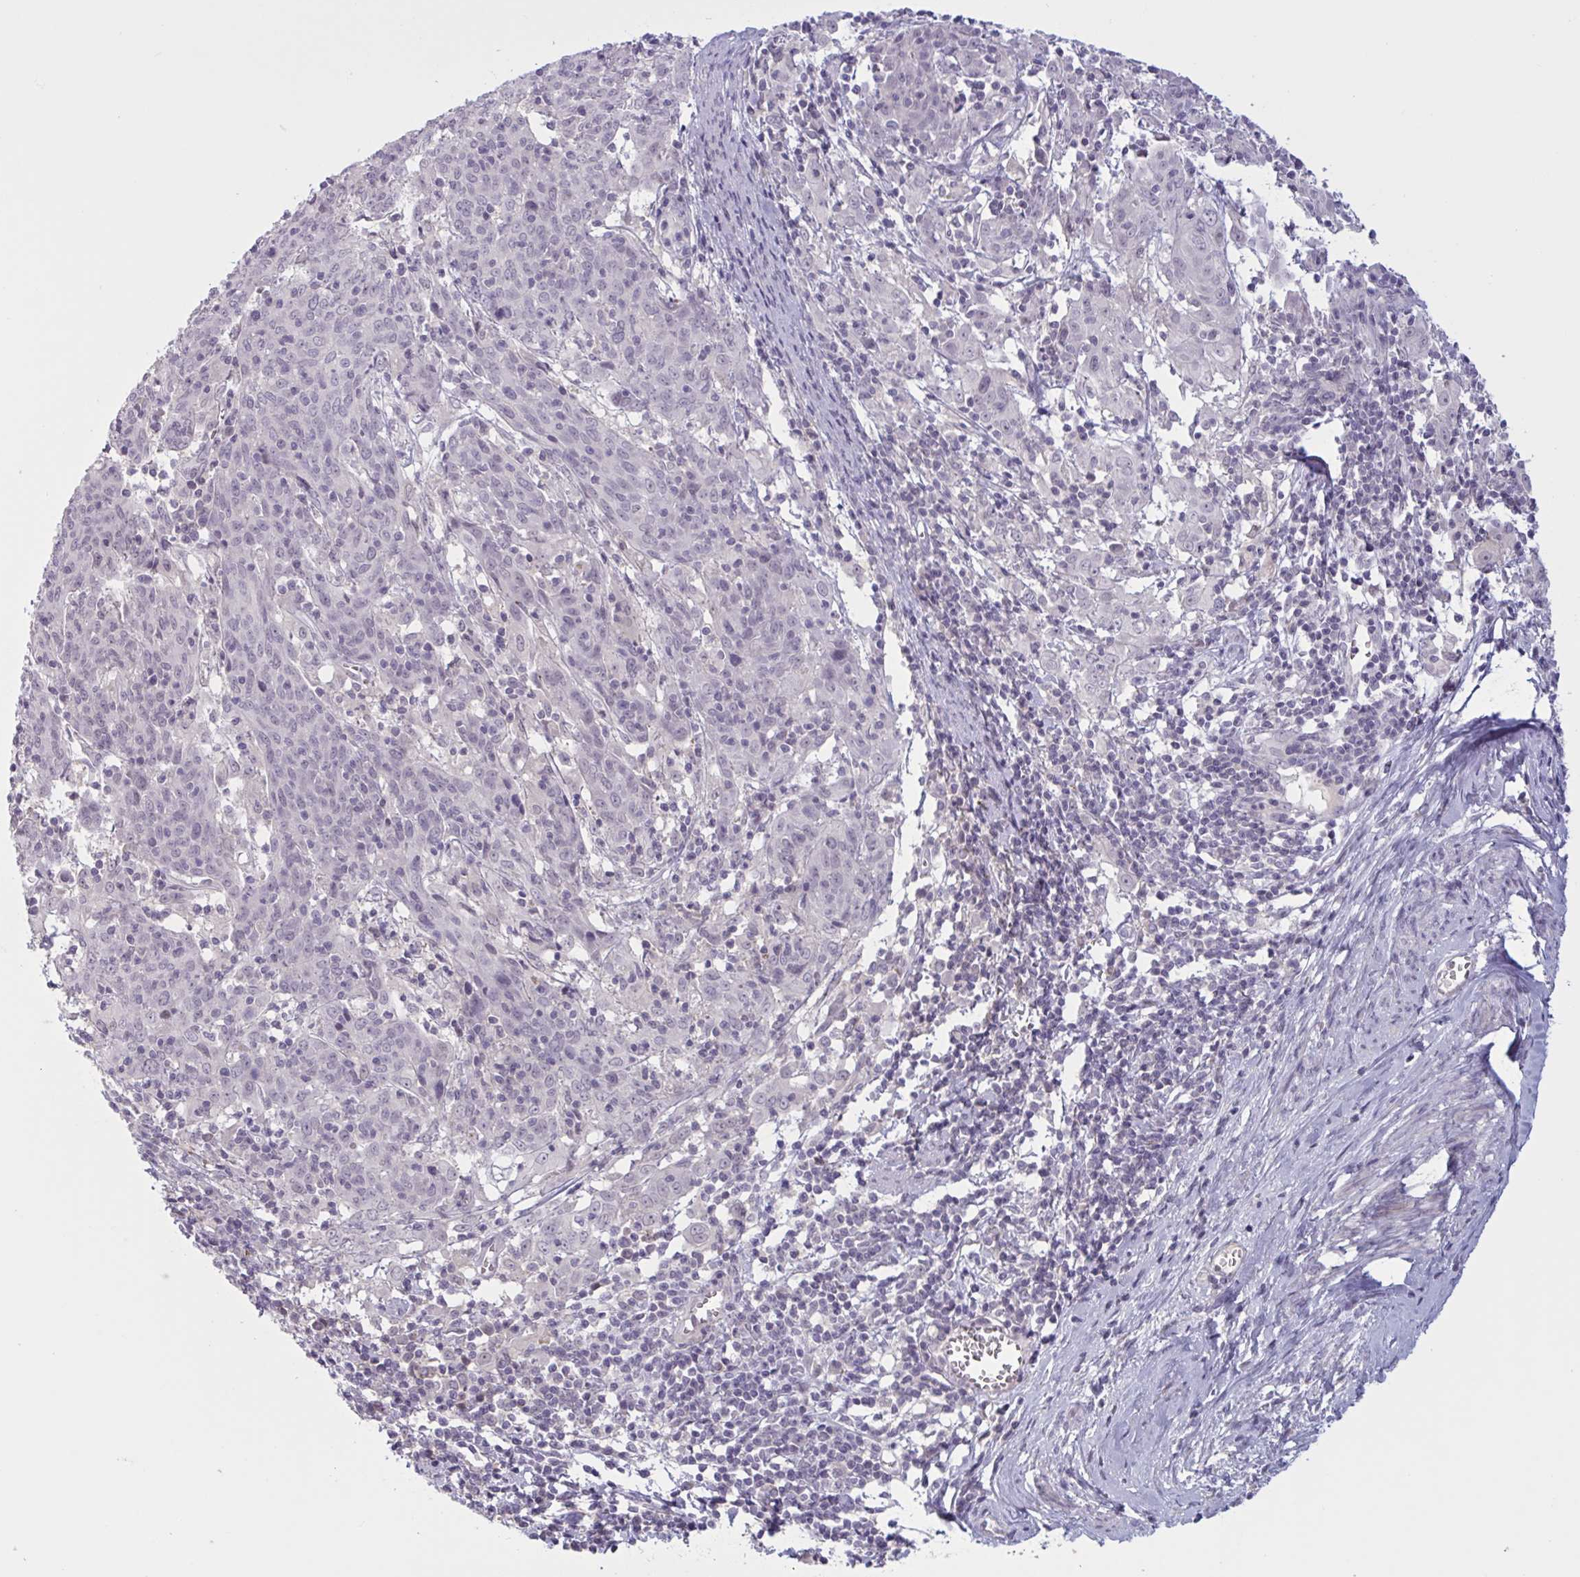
{"staining": {"intensity": "negative", "quantity": "none", "location": "none"}, "tissue": "cervical cancer", "cell_type": "Tumor cells", "image_type": "cancer", "snomed": [{"axis": "morphology", "description": "Squamous cell carcinoma, NOS"}, {"axis": "topography", "description": "Cervix"}], "caption": "A photomicrograph of cervical cancer (squamous cell carcinoma) stained for a protein shows no brown staining in tumor cells.", "gene": "RFPL4B", "patient": {"sex": "female", "age": 67}}